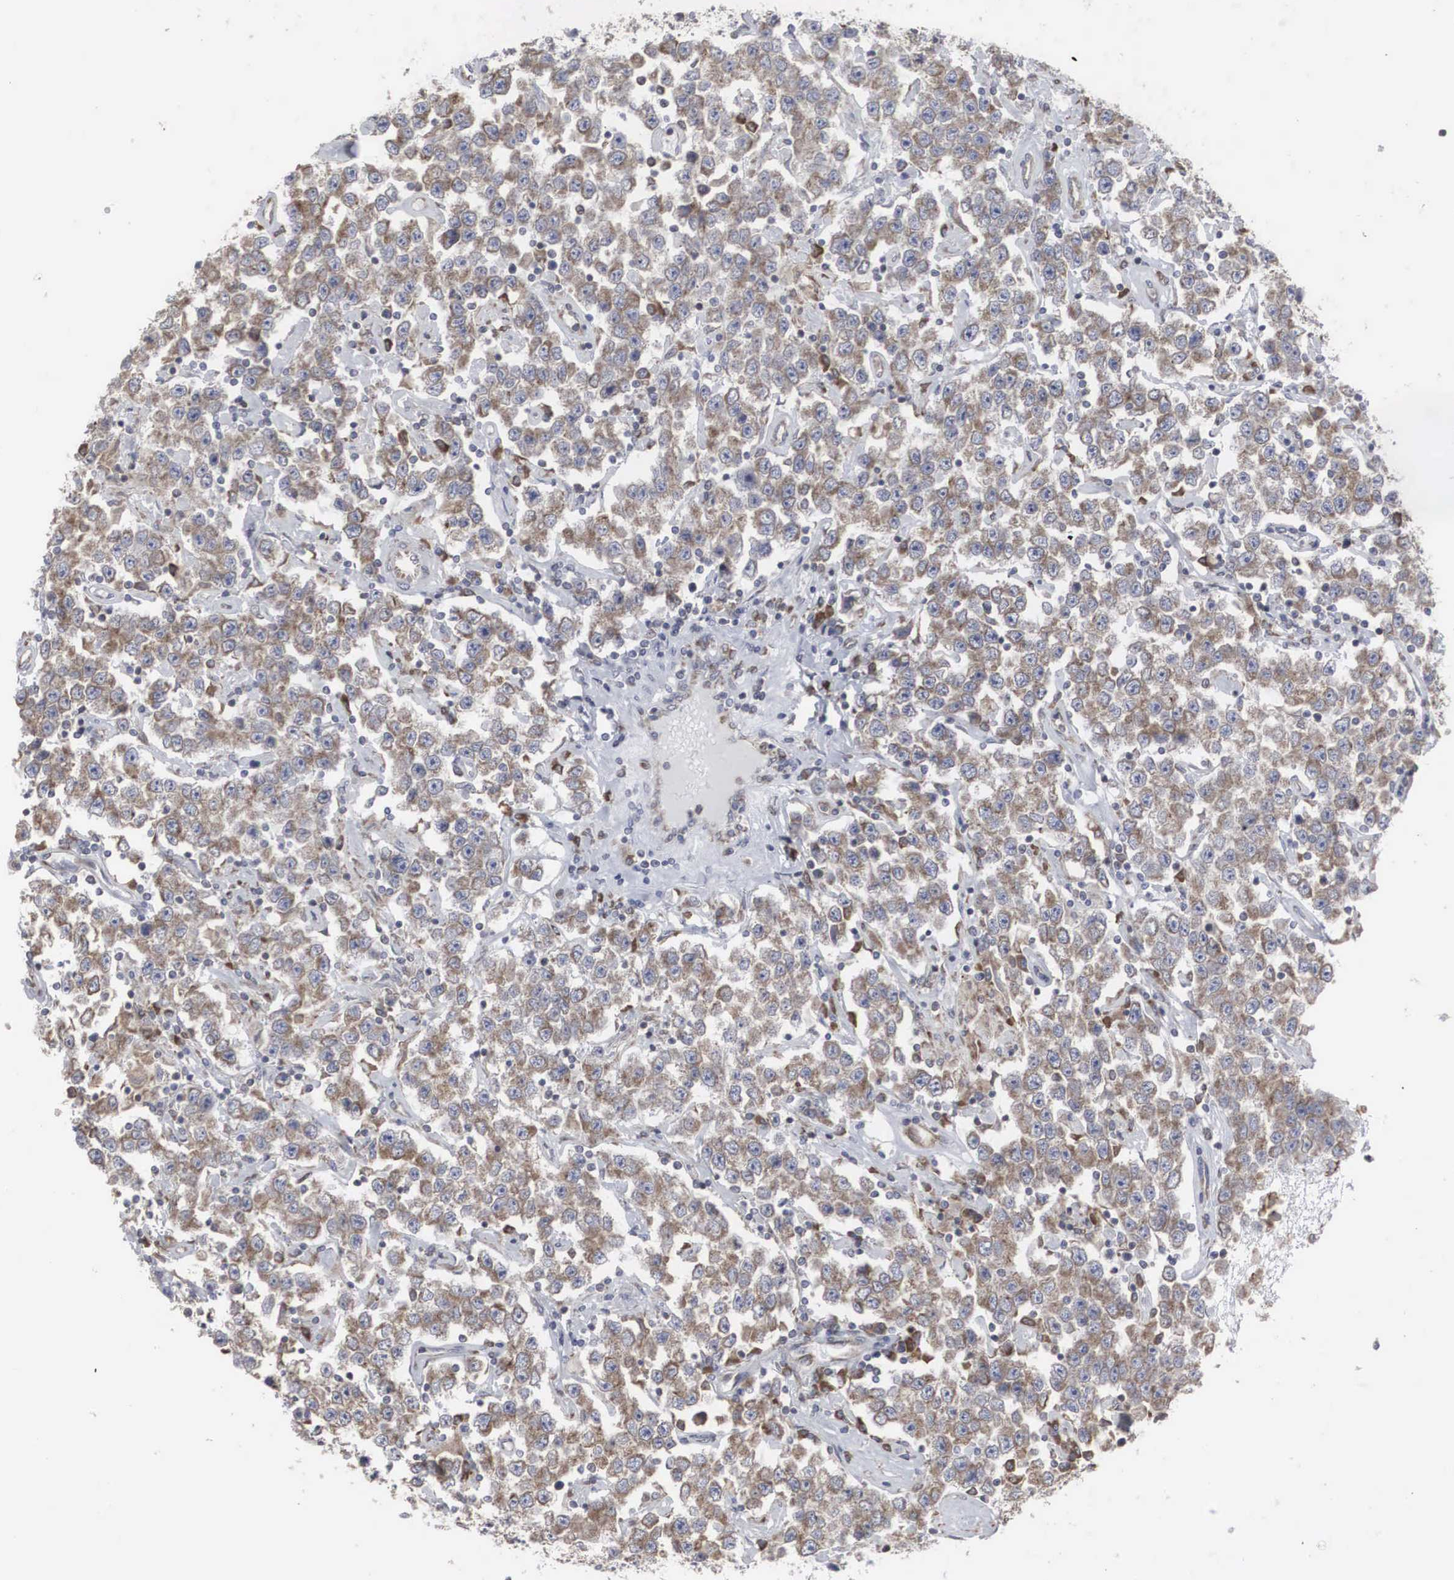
{"staining": {"intensity": "moderate", "quantity": ">75%", "location": "cytoplasmic/membranous"}, "tissue": "testis cancer", "cell_type": "Tumor cells", "image_type": "cancer", "snomed": [{"axis": "morphology", "description": "Seminoma, NOS"}, {"axis": "topography", "description": "Testis"}], "caption": "Immunohistochemical staining of seminoma (testis) demonstrates medium levels of moderate cytoplasmic/membranous protein staining in approximately >75% of tumor cells.", "gene": "MIA2", "patient": {"sex": "male", "age": 52}}